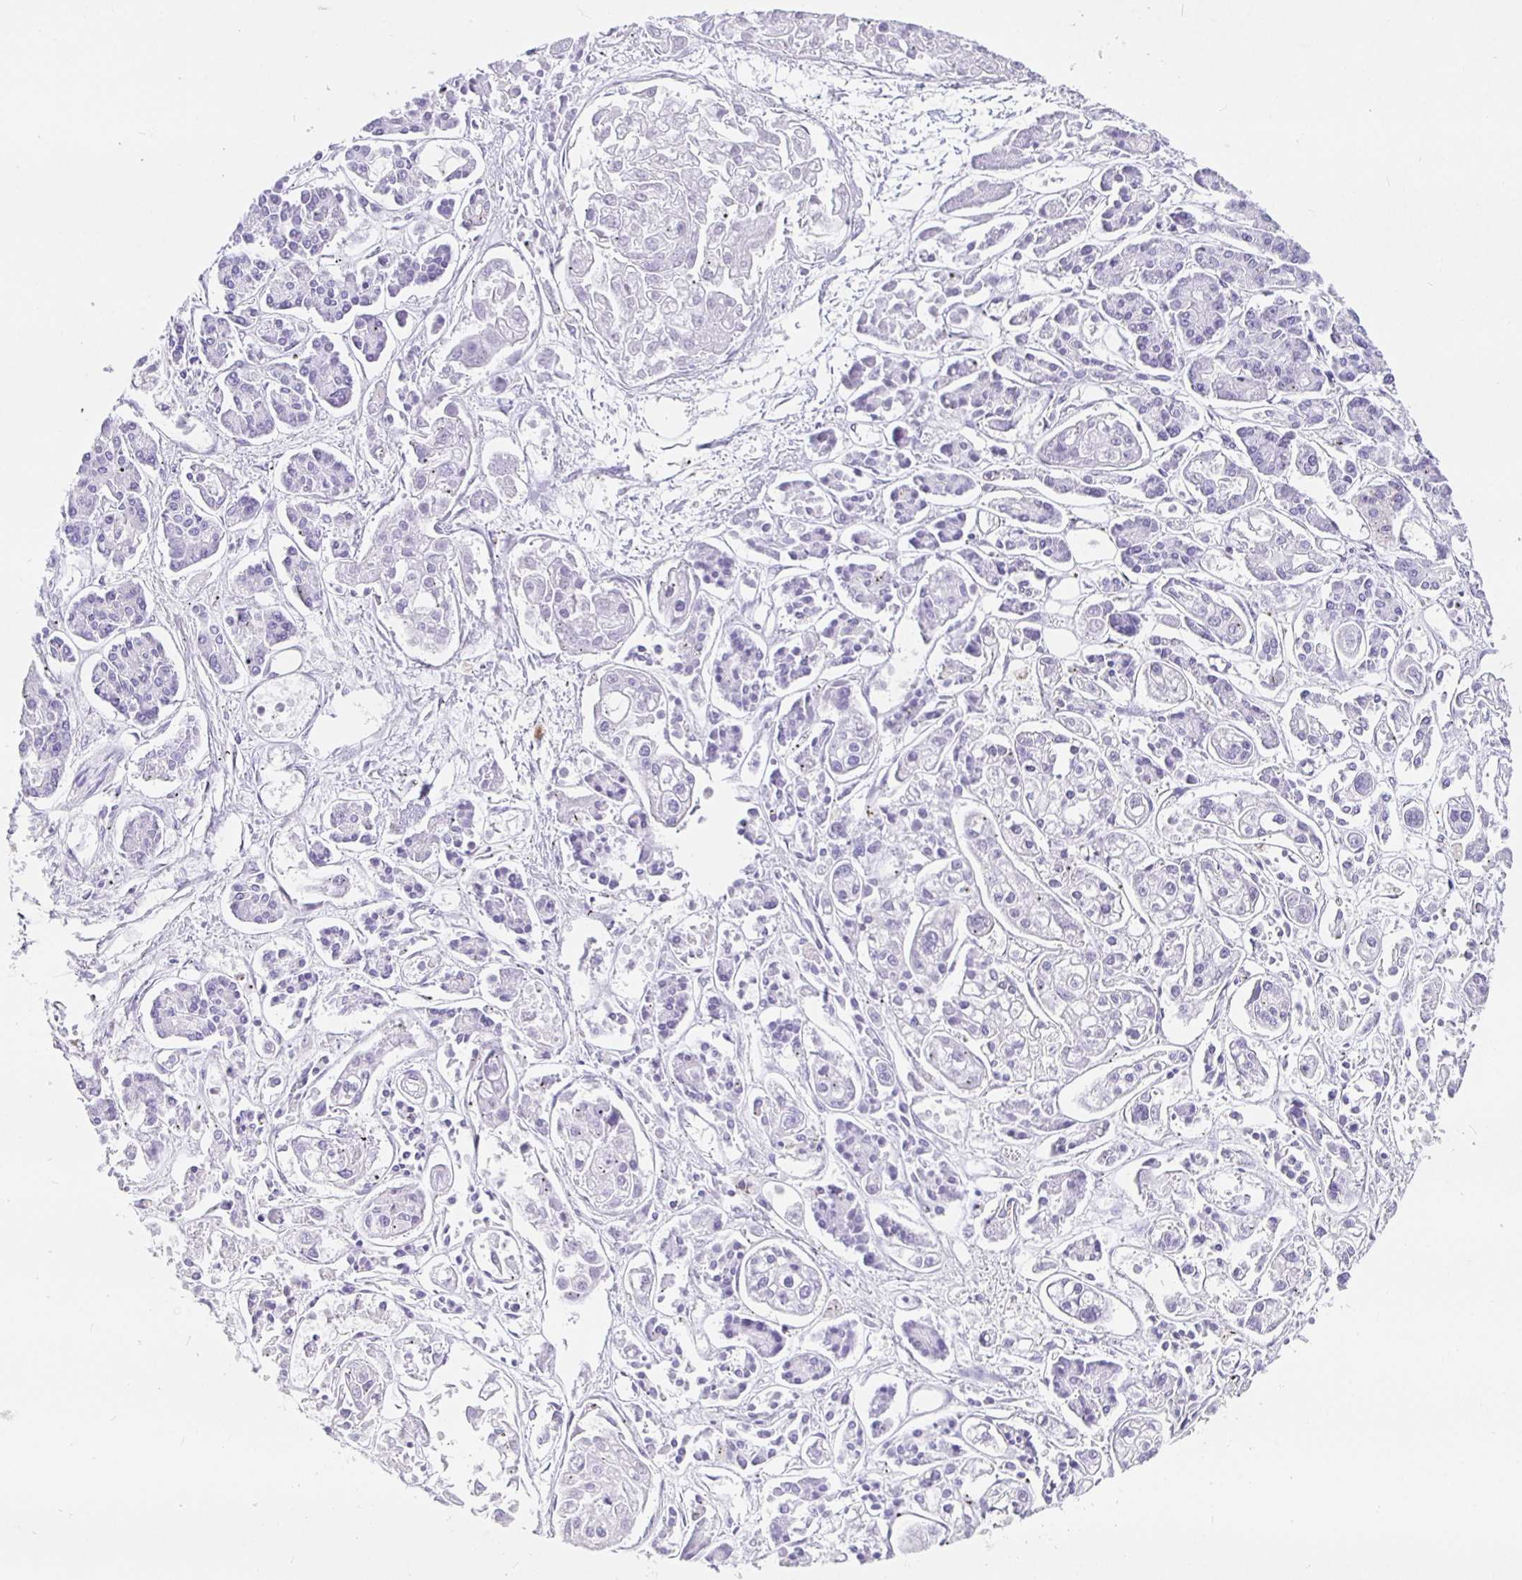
{"staining": {"intensity": "negative", "quantity": "none", "location": "none"}, "tissue": "pancreatic cancer", "cell_type": "Tumor cells", "image_type": "cancer", "snomed": [{"axis": "morphology", "description": "Adenocarcinoma, NOS"}, {"axis": "topography", "description": "Pancreas"}], "caption": "A micrograph of pancreatic cancer (adenocarcinoma) stained for a protein demonstrates no brown staining in tumor cells.", "gene": "EZHIP", "patient": {"sex": "male", "age": 85}}